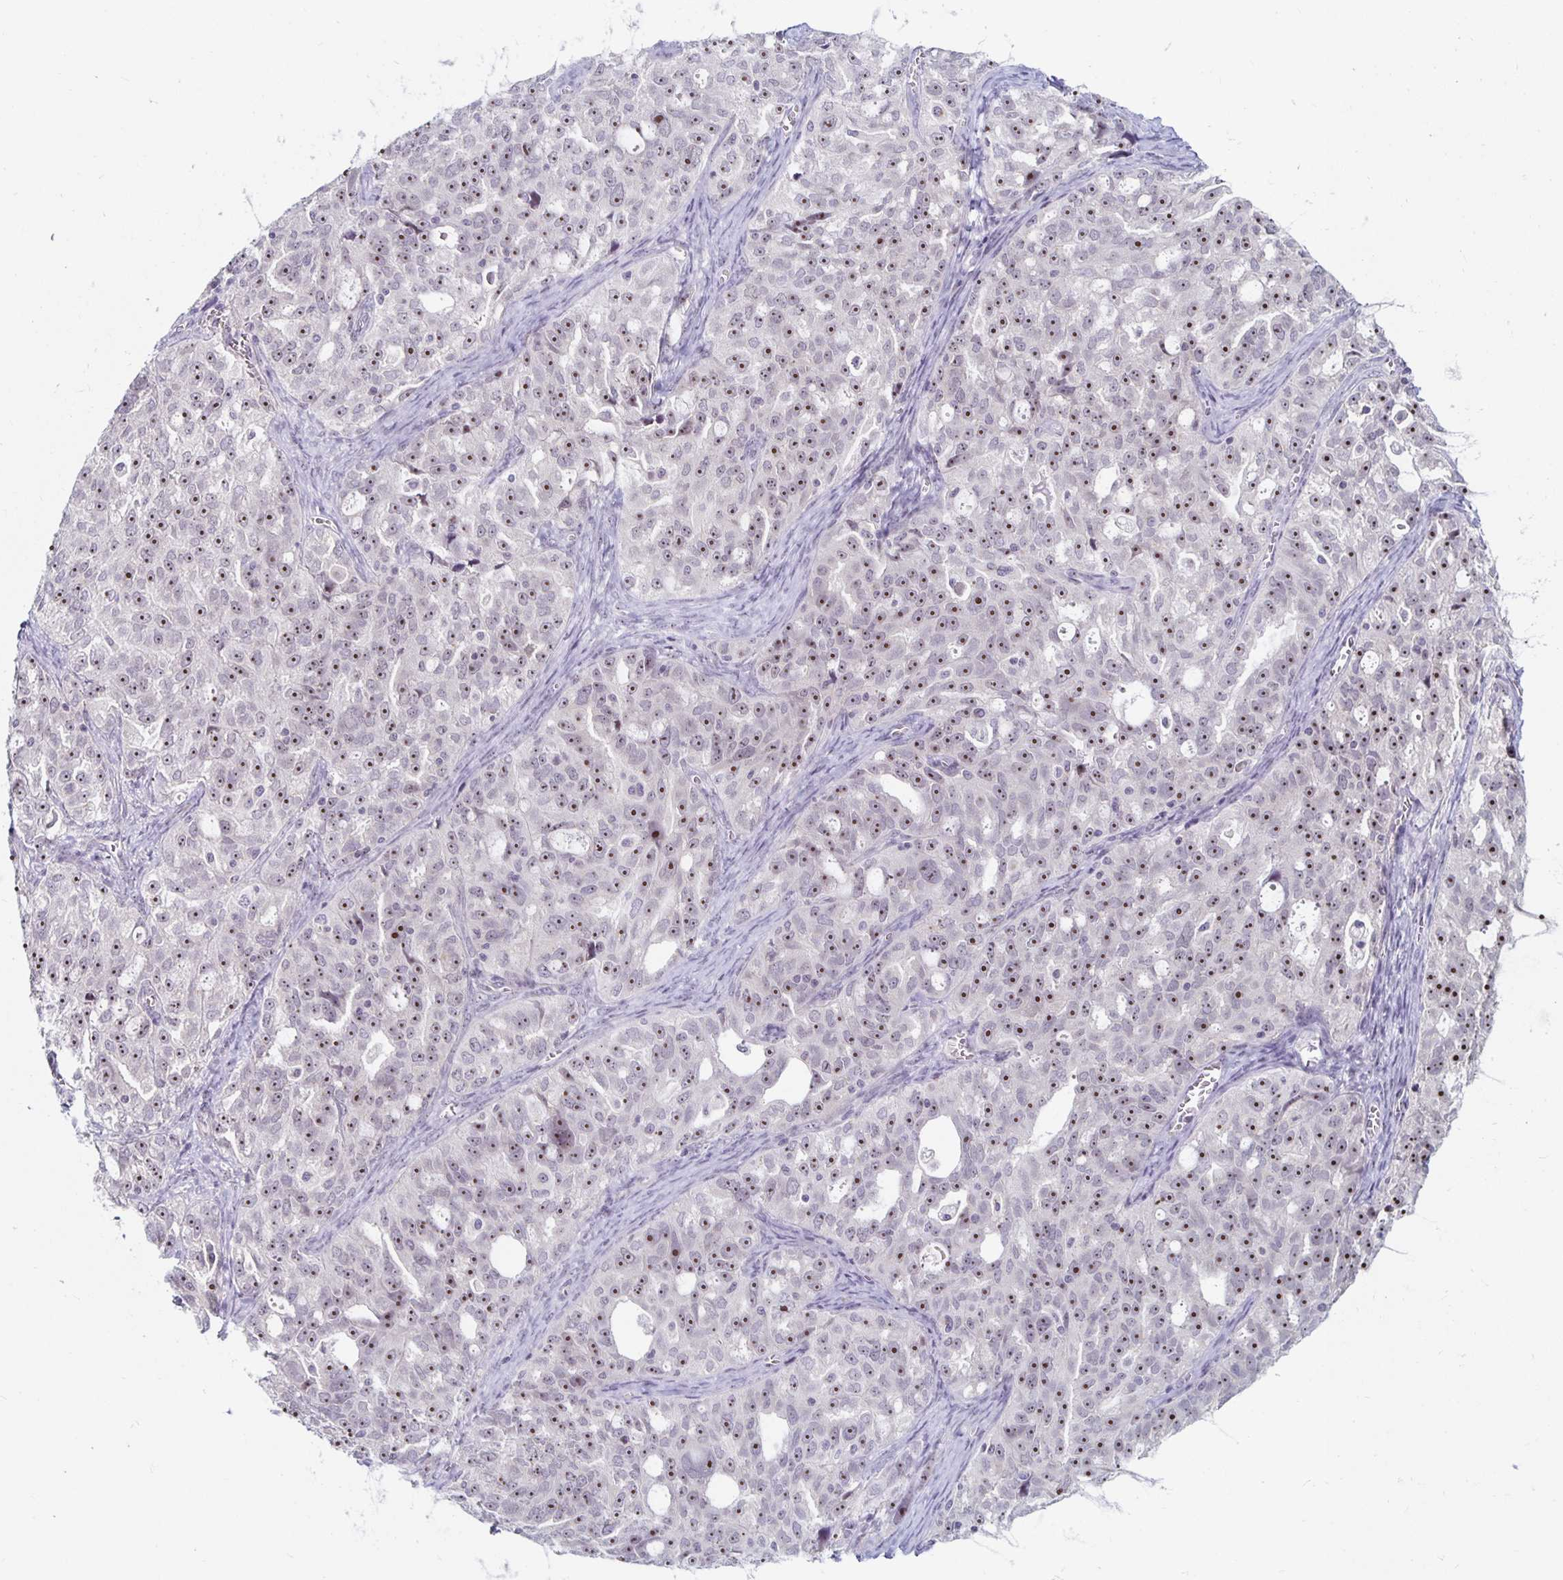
{"staining": {"intensity": "moderate", "quantity": ">75%", "location": "nuclear"}, "tissue": "ovarian cancer", "cell_type": "Tumor cells", "image_type": "cancer", "snomed": [{"axis": "morphology", "description": "Cystadenocarcinoma, serous, NOS"}, {"axis": "topography", "description": "Ovary"}], "caption": "A photomicrograph of human ovarian cancer stained for a protein displays moderate nuclear brown staining in tumor cells. The staining was performed using DAB, with brown indicating positive protein expression. Nuclei are stained blue with hematoxylin.", "gene": "NUP85", "patient": {"sex": "female", "age": 51}}